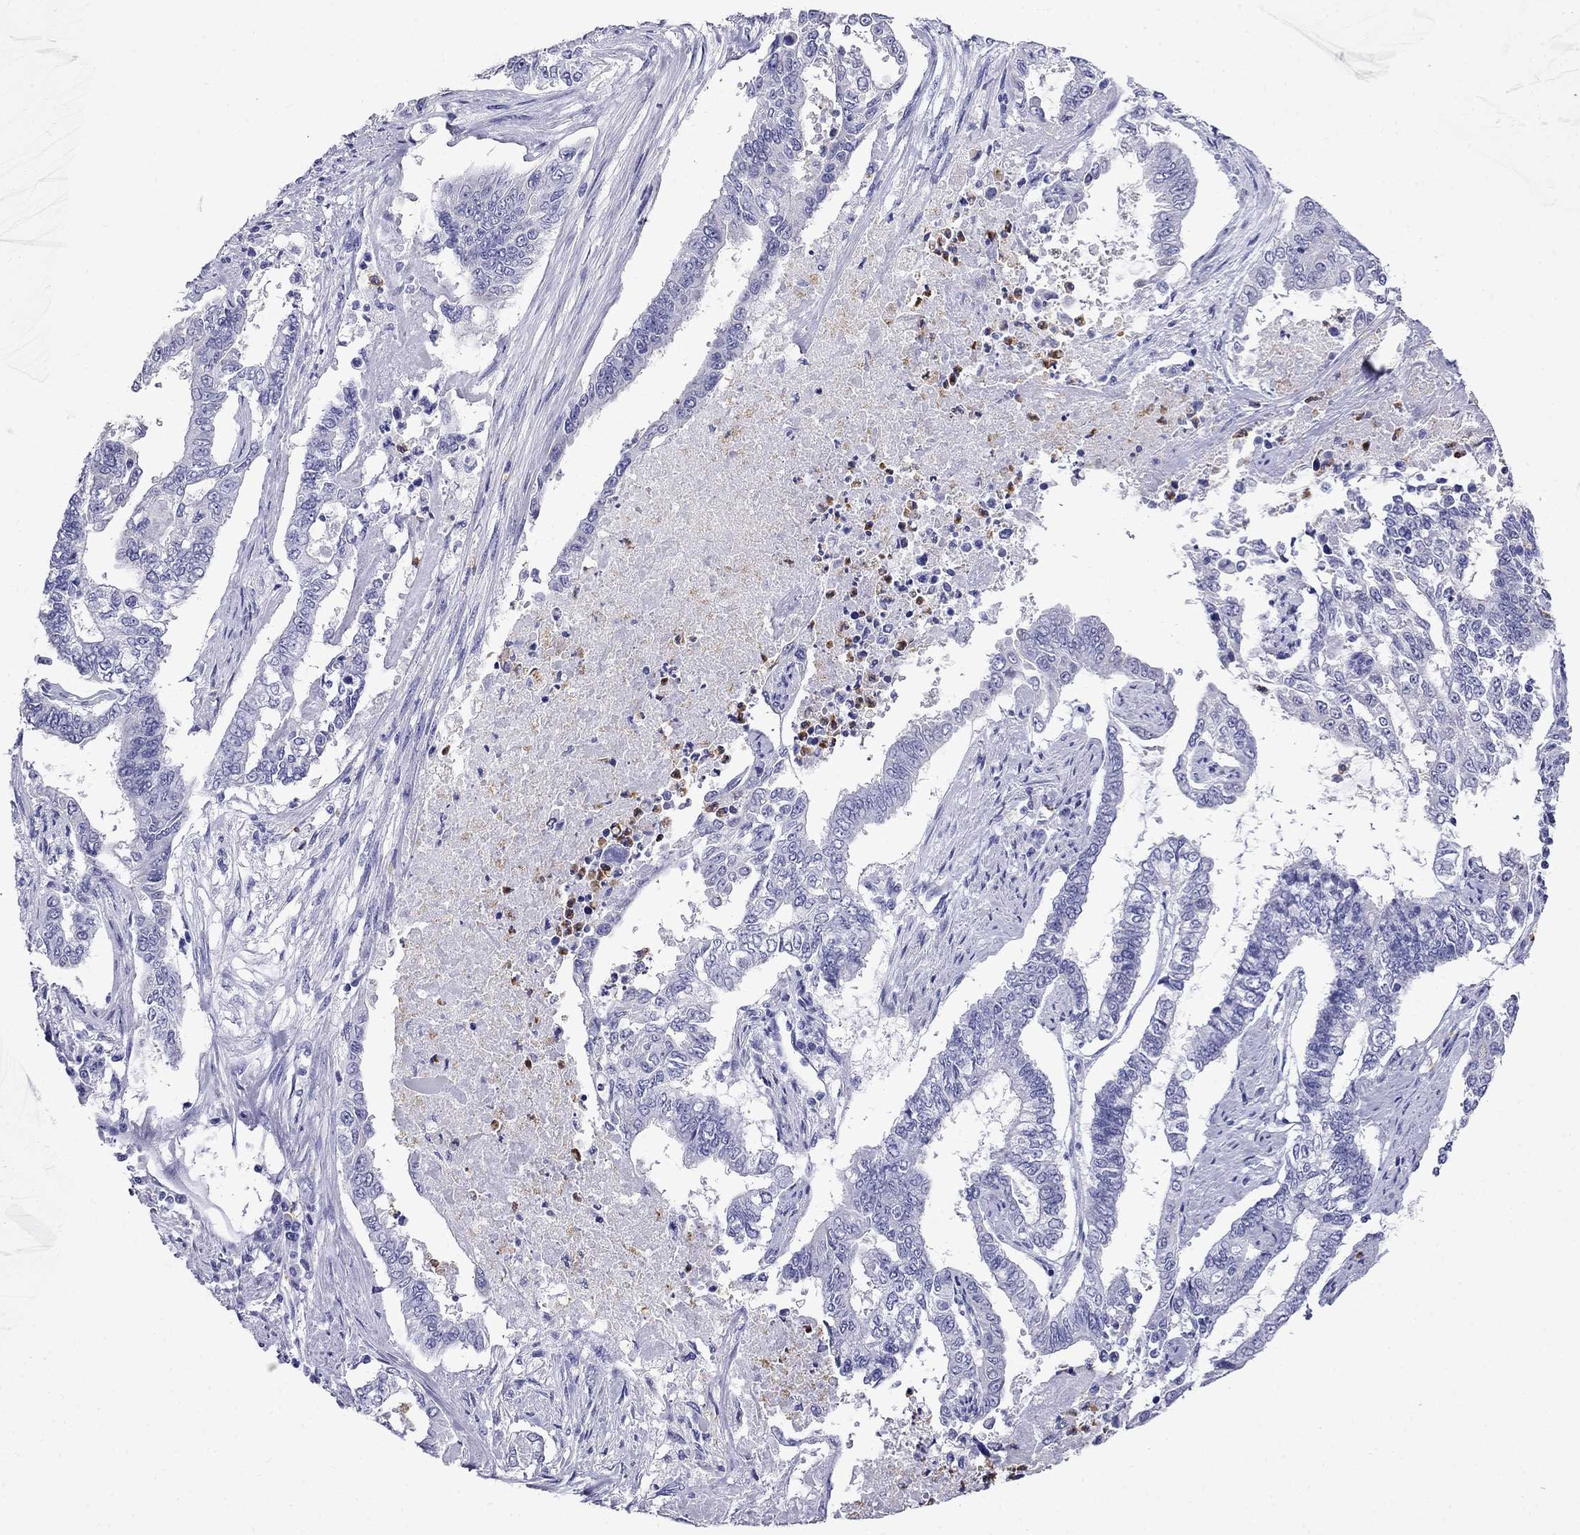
{"staining": {"intensity": "negative", "quantity": "none", "location": "none"}, "tissue": "endometrial cancer", "cell_type": "Tumor cells", "image_type": "cancer", "snomed": [{"axis": "morphology", "description": "Adenocarcinoma, NOS"}, {"axis": "topography", "description": "Uterus"}], "caption": "This histopathology image is of endometrial cancer stained with immunohistochemistry to label a protein in brown with the nuclei are counter-stained blue. There is no staining in tumor cells.", "gene": "PPP1R36", "patient": {"sex": "female", "age": 59}}